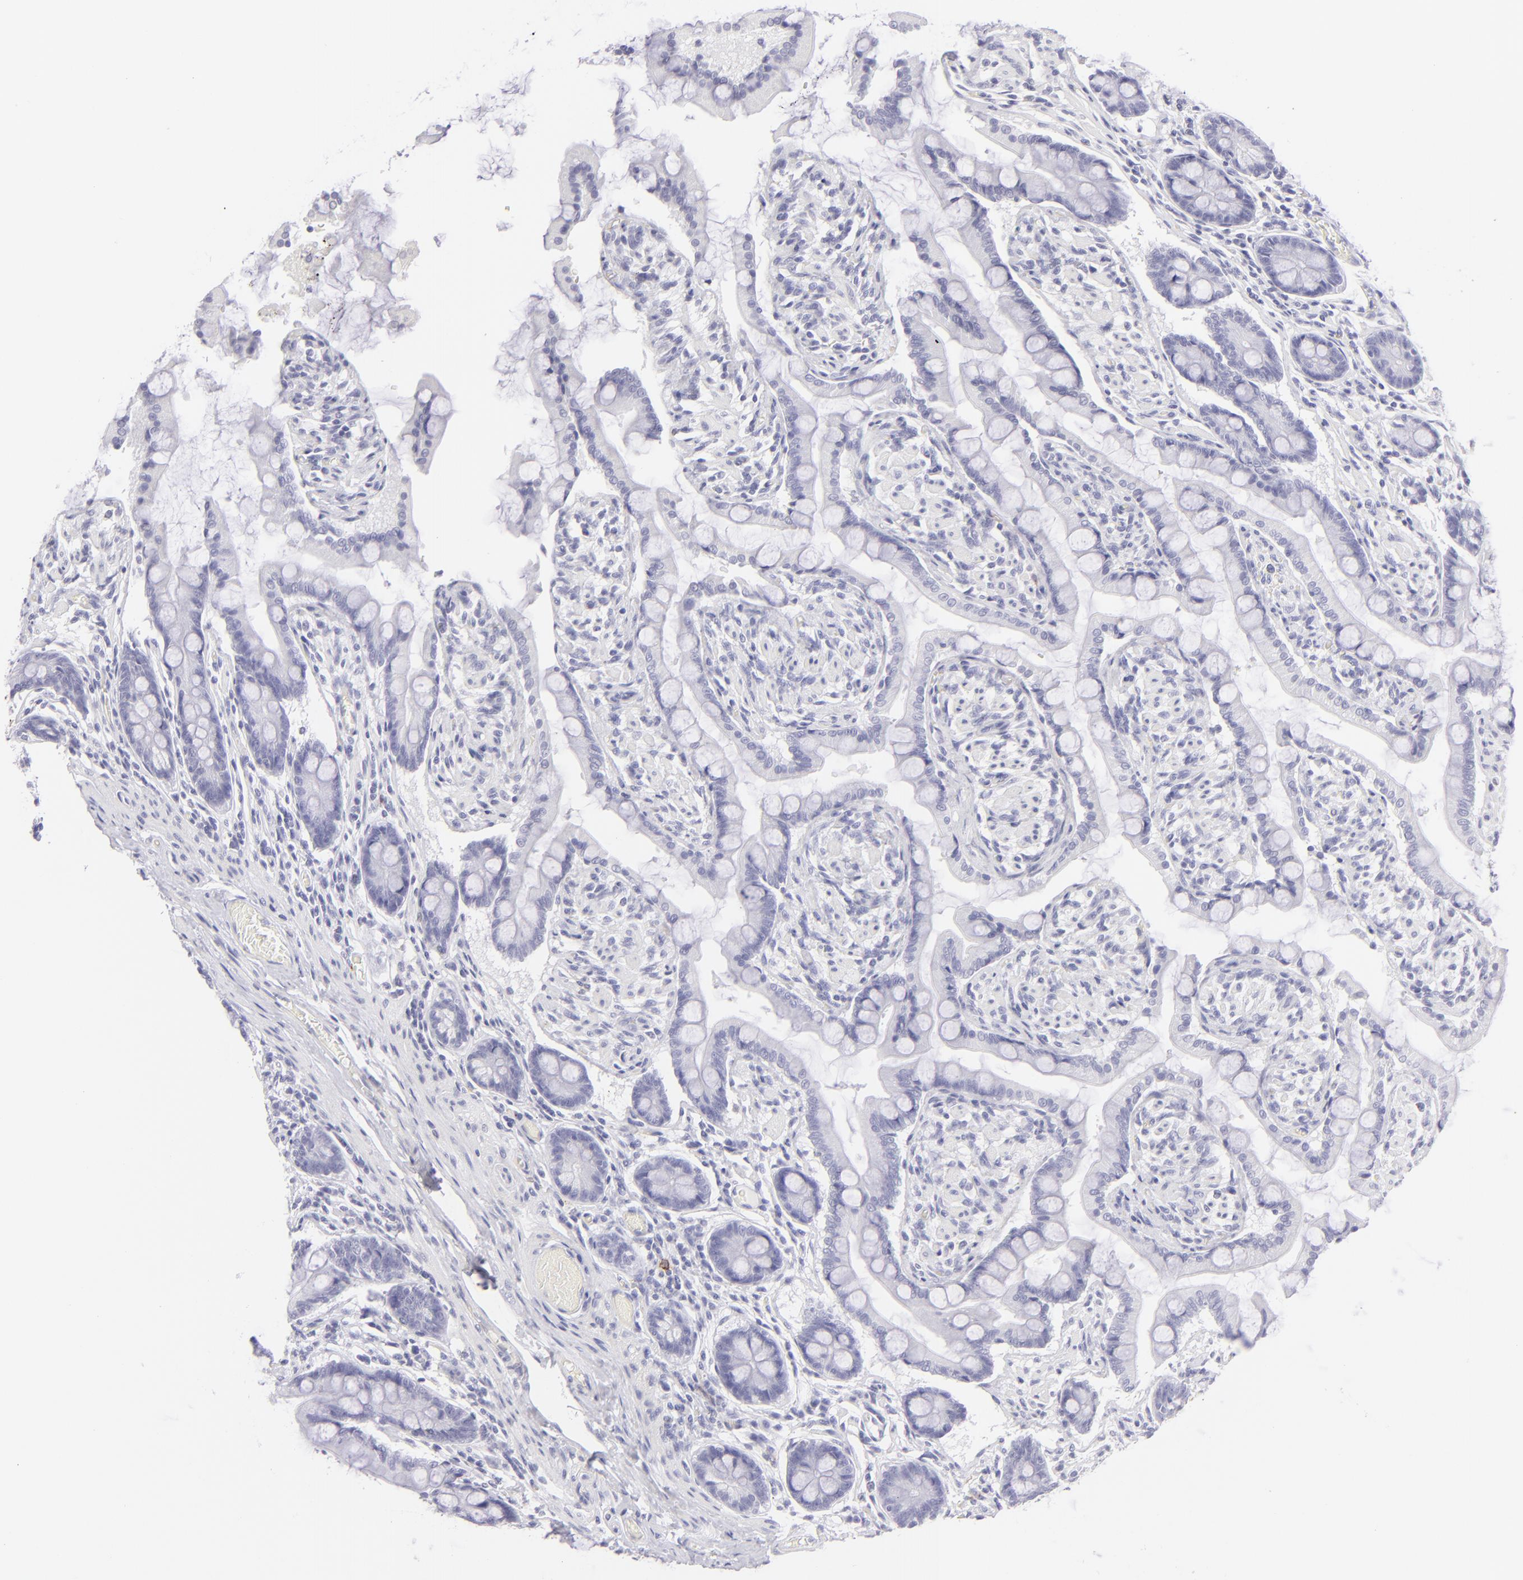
{"staining": {"intensity": "negative", "quantity": "none", "location": "none"}, "tissue": "small intestine", "cell_type": "Glandular cells", "image_type": "normal", "snomed": [{"axis": "morphology", "description": "Normal tissue, NOS"}, {"axis": "topography", "description": "Small intestine"}], "caption": "This is an immunohistochemistry micrograph of benign human small intestine. There is no staining in glandular cells.", "gene": "FCER2", "patient": {"sex": "male", "age": 41}}